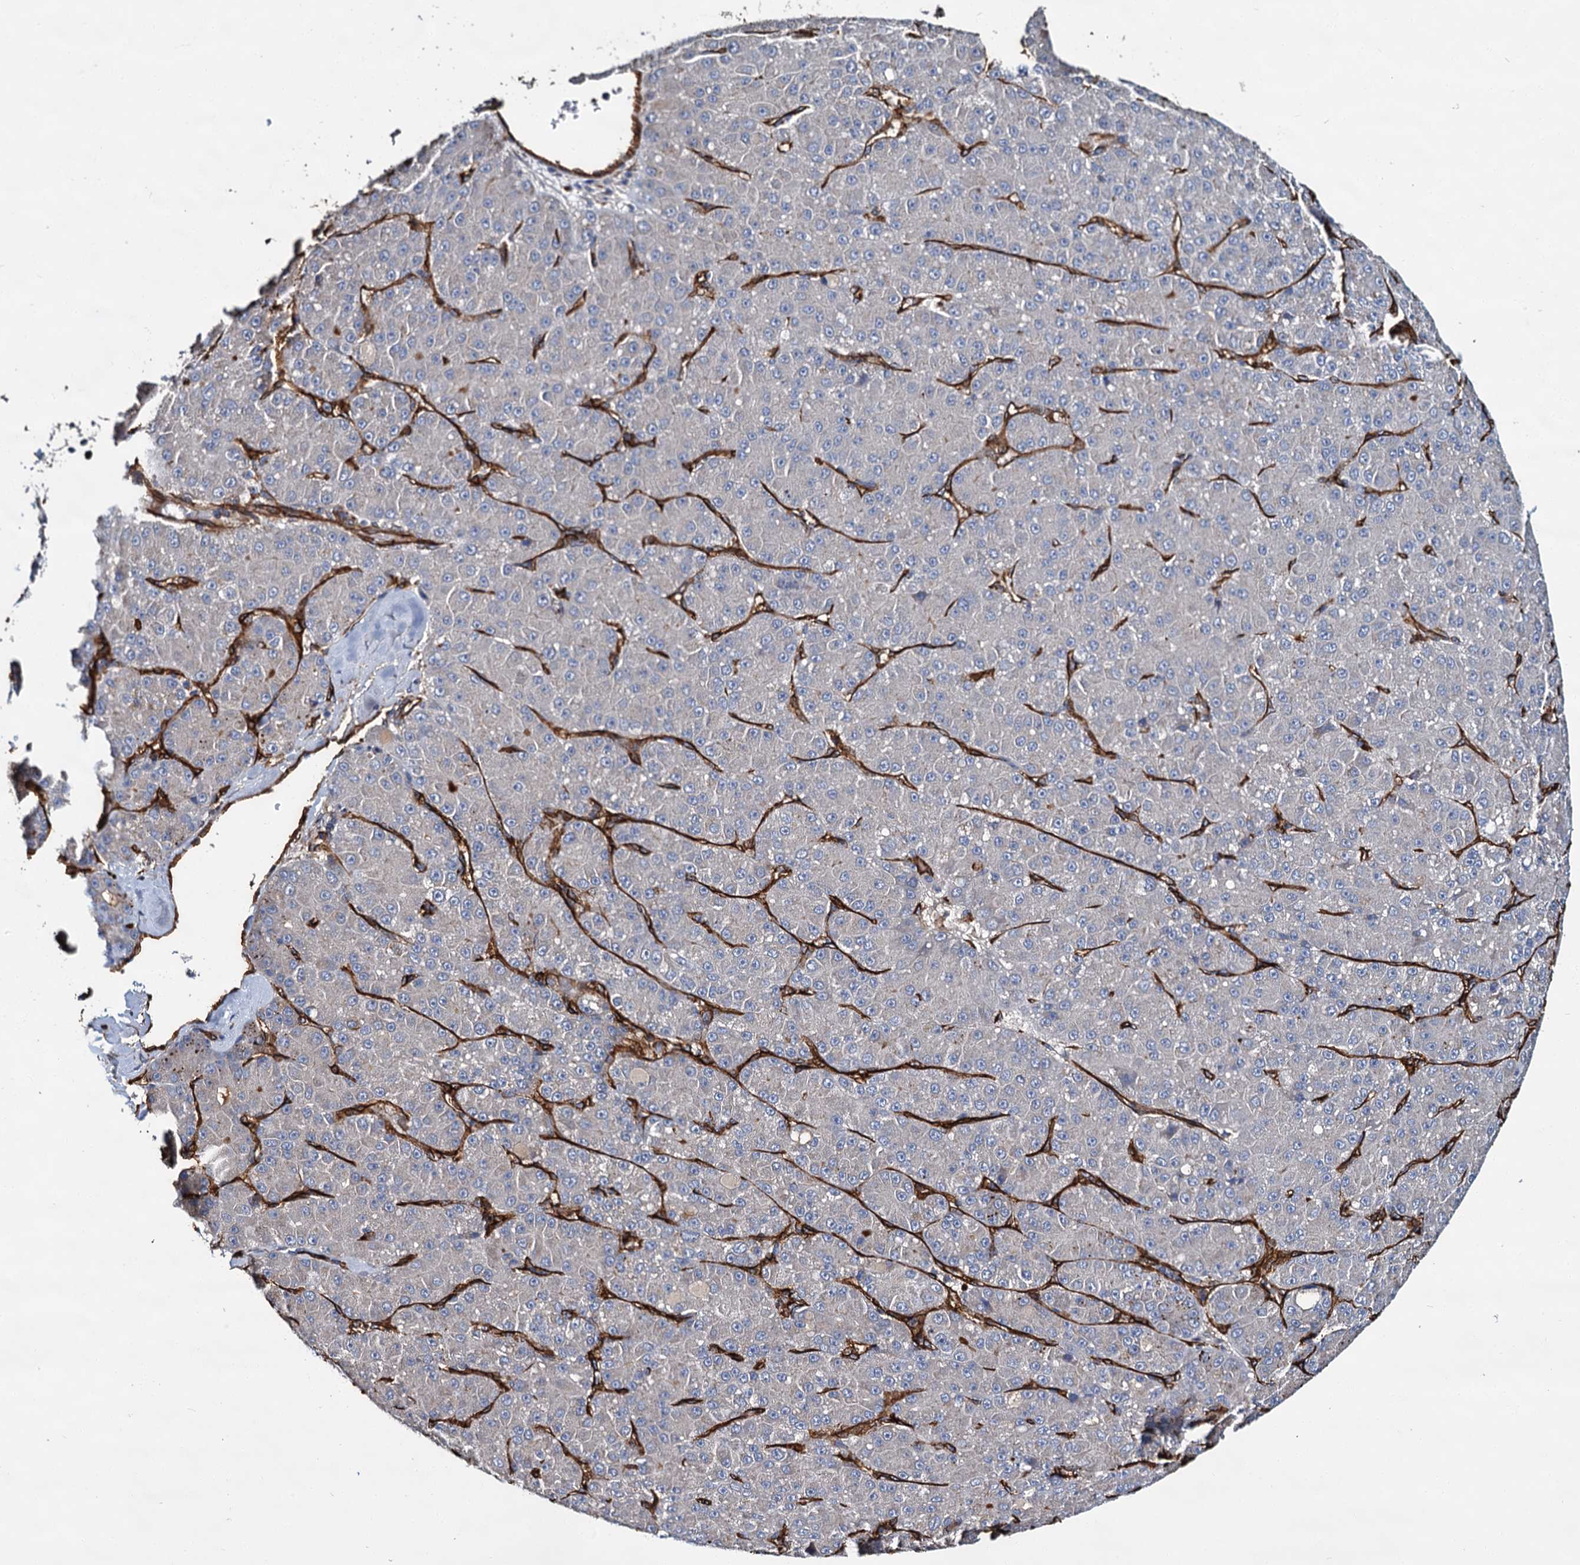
{"staining": {"intensity": "negative", "quantity": "none", "location": "none"}, "tissue": "liver cancer", "cell_type": "Tumor cells", "image_type": "cancer", "snomed": [{"axis": "morphology", "description": "Carcinoma, Hepatocellular, NOS"}, {"axis": "topography", "description": "Liver"}], "caption": "Immunohistochemistry (IHC) photomicrograph of liver cancer stained for a protein (brown), which displays no expression in tumor cells.", "gene": "CACNA1C", "patient": {"sex": "male", "age": 67}}